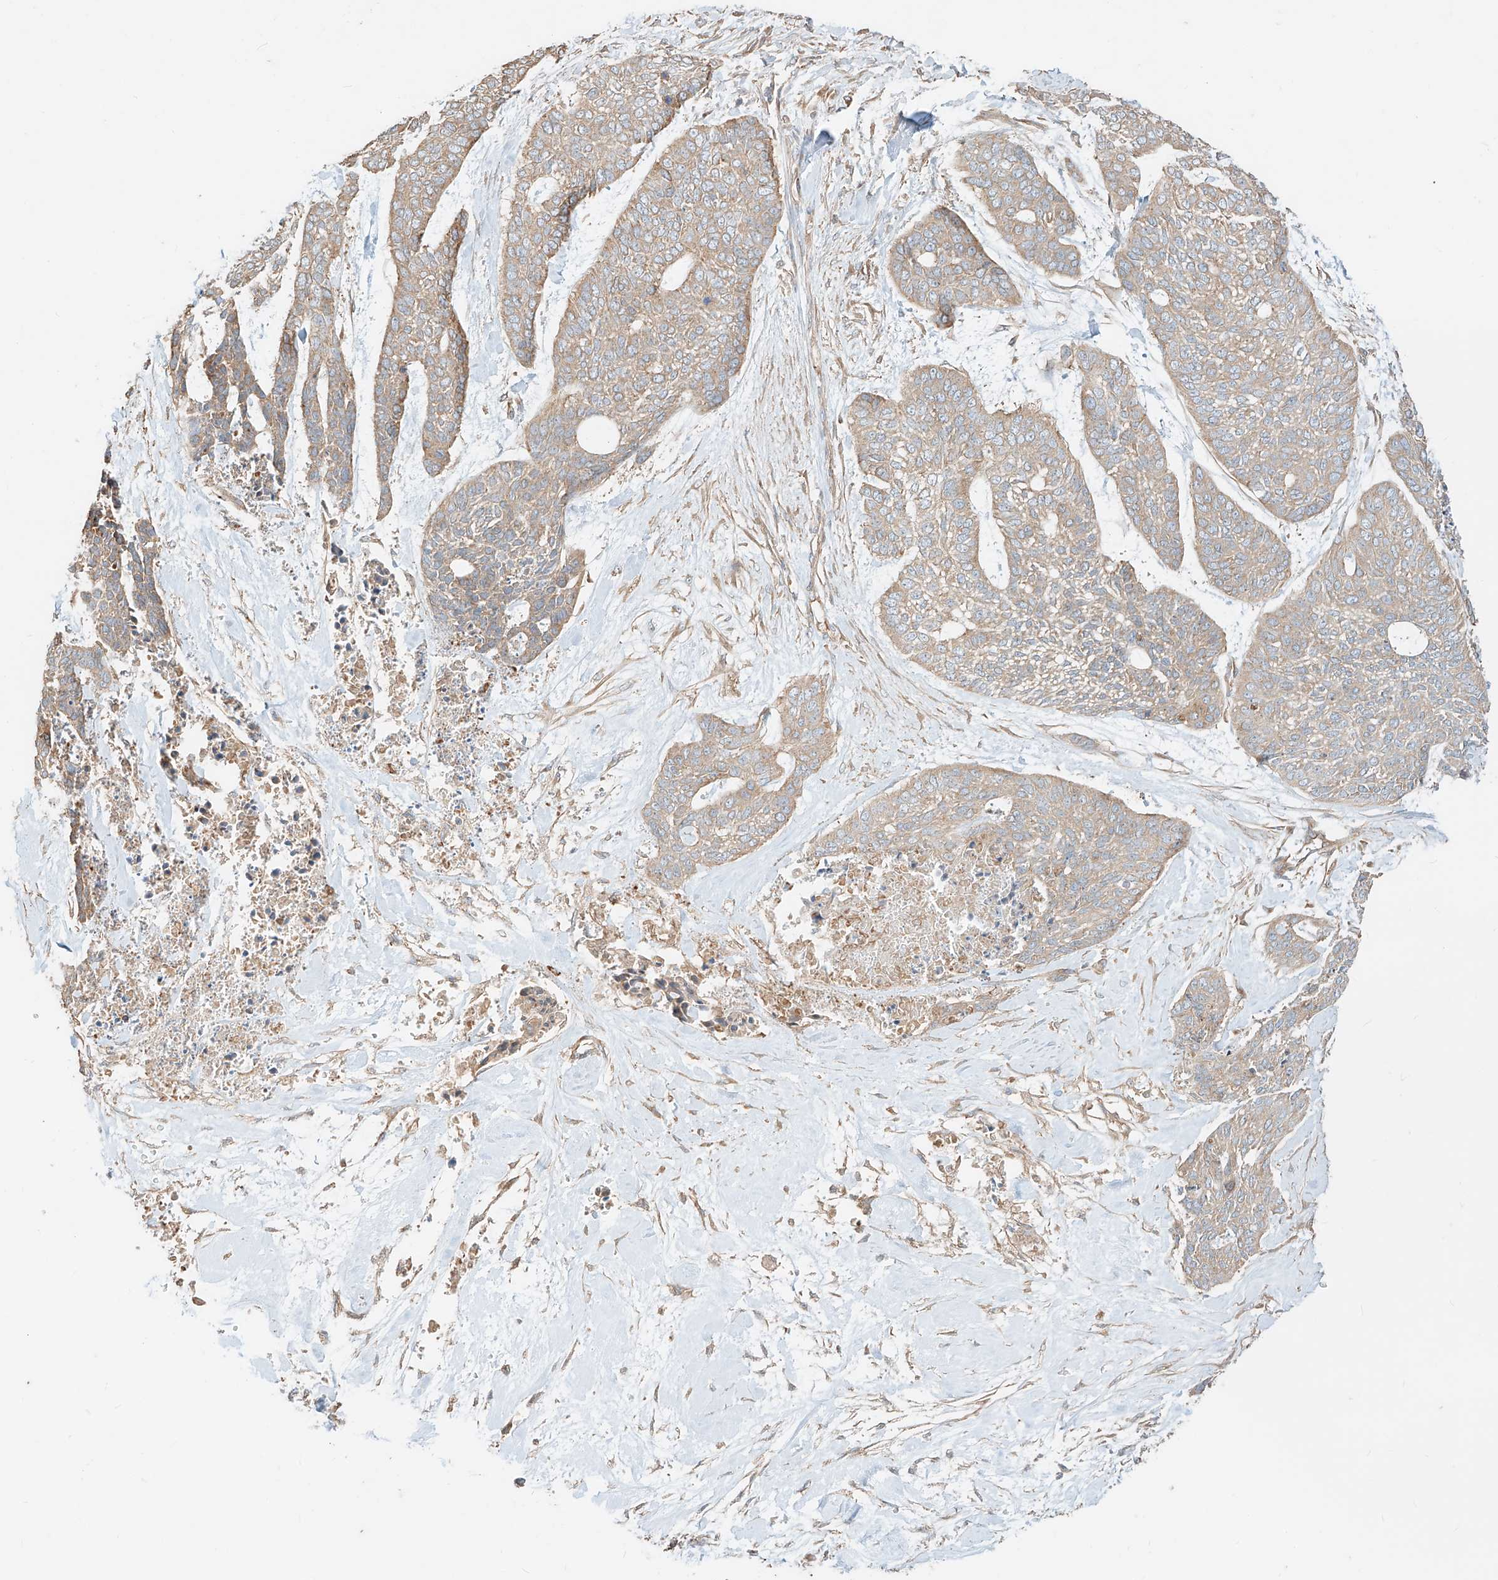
{"staining": {"intensity": "weak", "quantity": ">75%", "location": "cytoplasmic/membranous"}, "tissue": "skin cancer", "cell_type": "Tumor cells", "image_type": "cancer", "snomed": [{"axis": "morphology", "description": "Basal cell carcinoma"}, {"axis": "topography", "description": "Skin"}], "caption": "Human skin cancer (basal cell carcinoma) stained for a protein (brown) displays weak cytoplasmic/membranous positive staining in approximately >75% of tumor cells.", "gene": "CCDC115", "patient": {"sex": "female", "age": 64}}